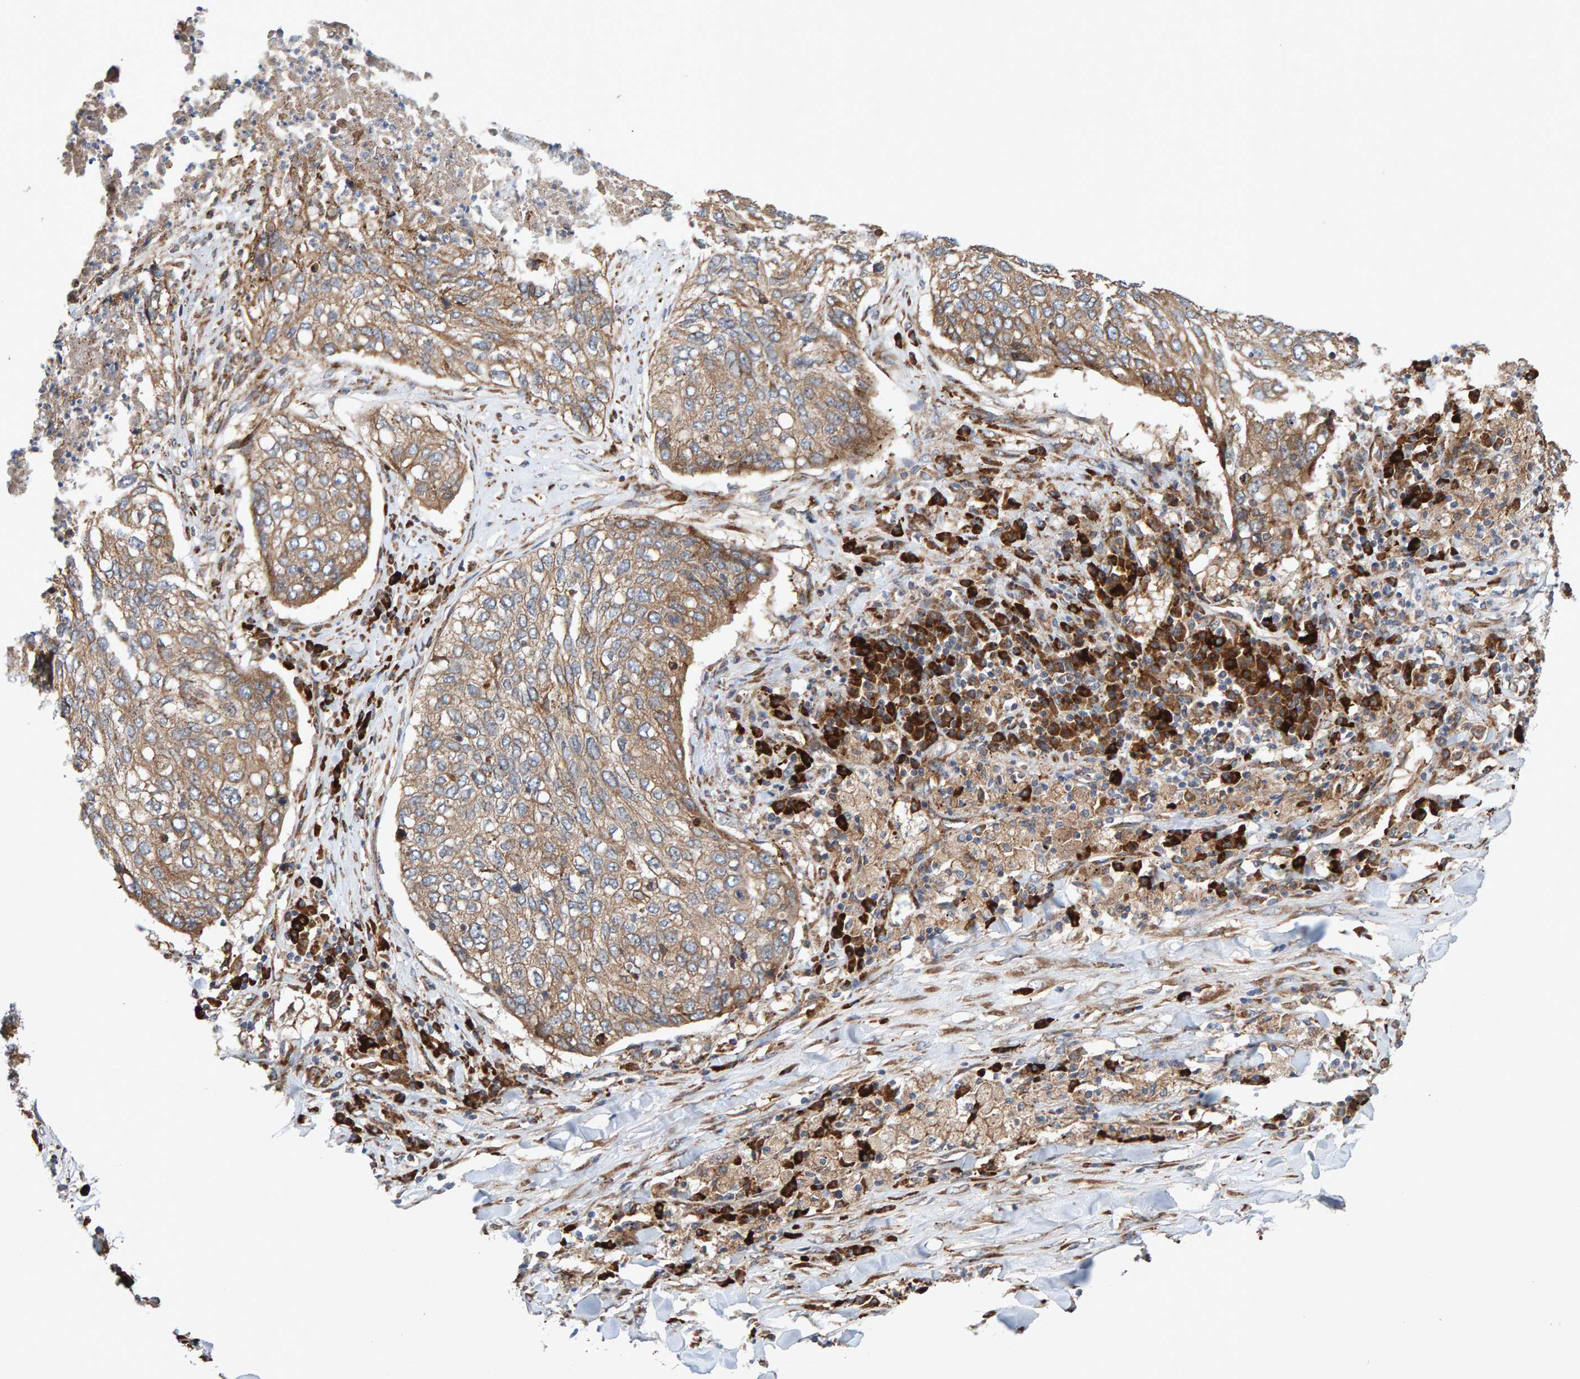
{"staining": {"intensity": "weak", "quantity": ">75%", "location": "cytoplasmic/membranous"}, "tissue": "lung cancer", "cell_type": "Tumor cells", "image_type": "cancer", "snomed": [{"axis": "morphology", "description": "Squamous cell carcinoma, NOS"}, {"axis": "topography", "description": "Lung"}], "caption": "The photomicrograph shows staining of lung cancer, revealing weak cytoplasmic/membranous protein staining (brown color) within tumor cells.", "gene": "KIAA0753", "patient": {"sex": "female", "age": 63}}